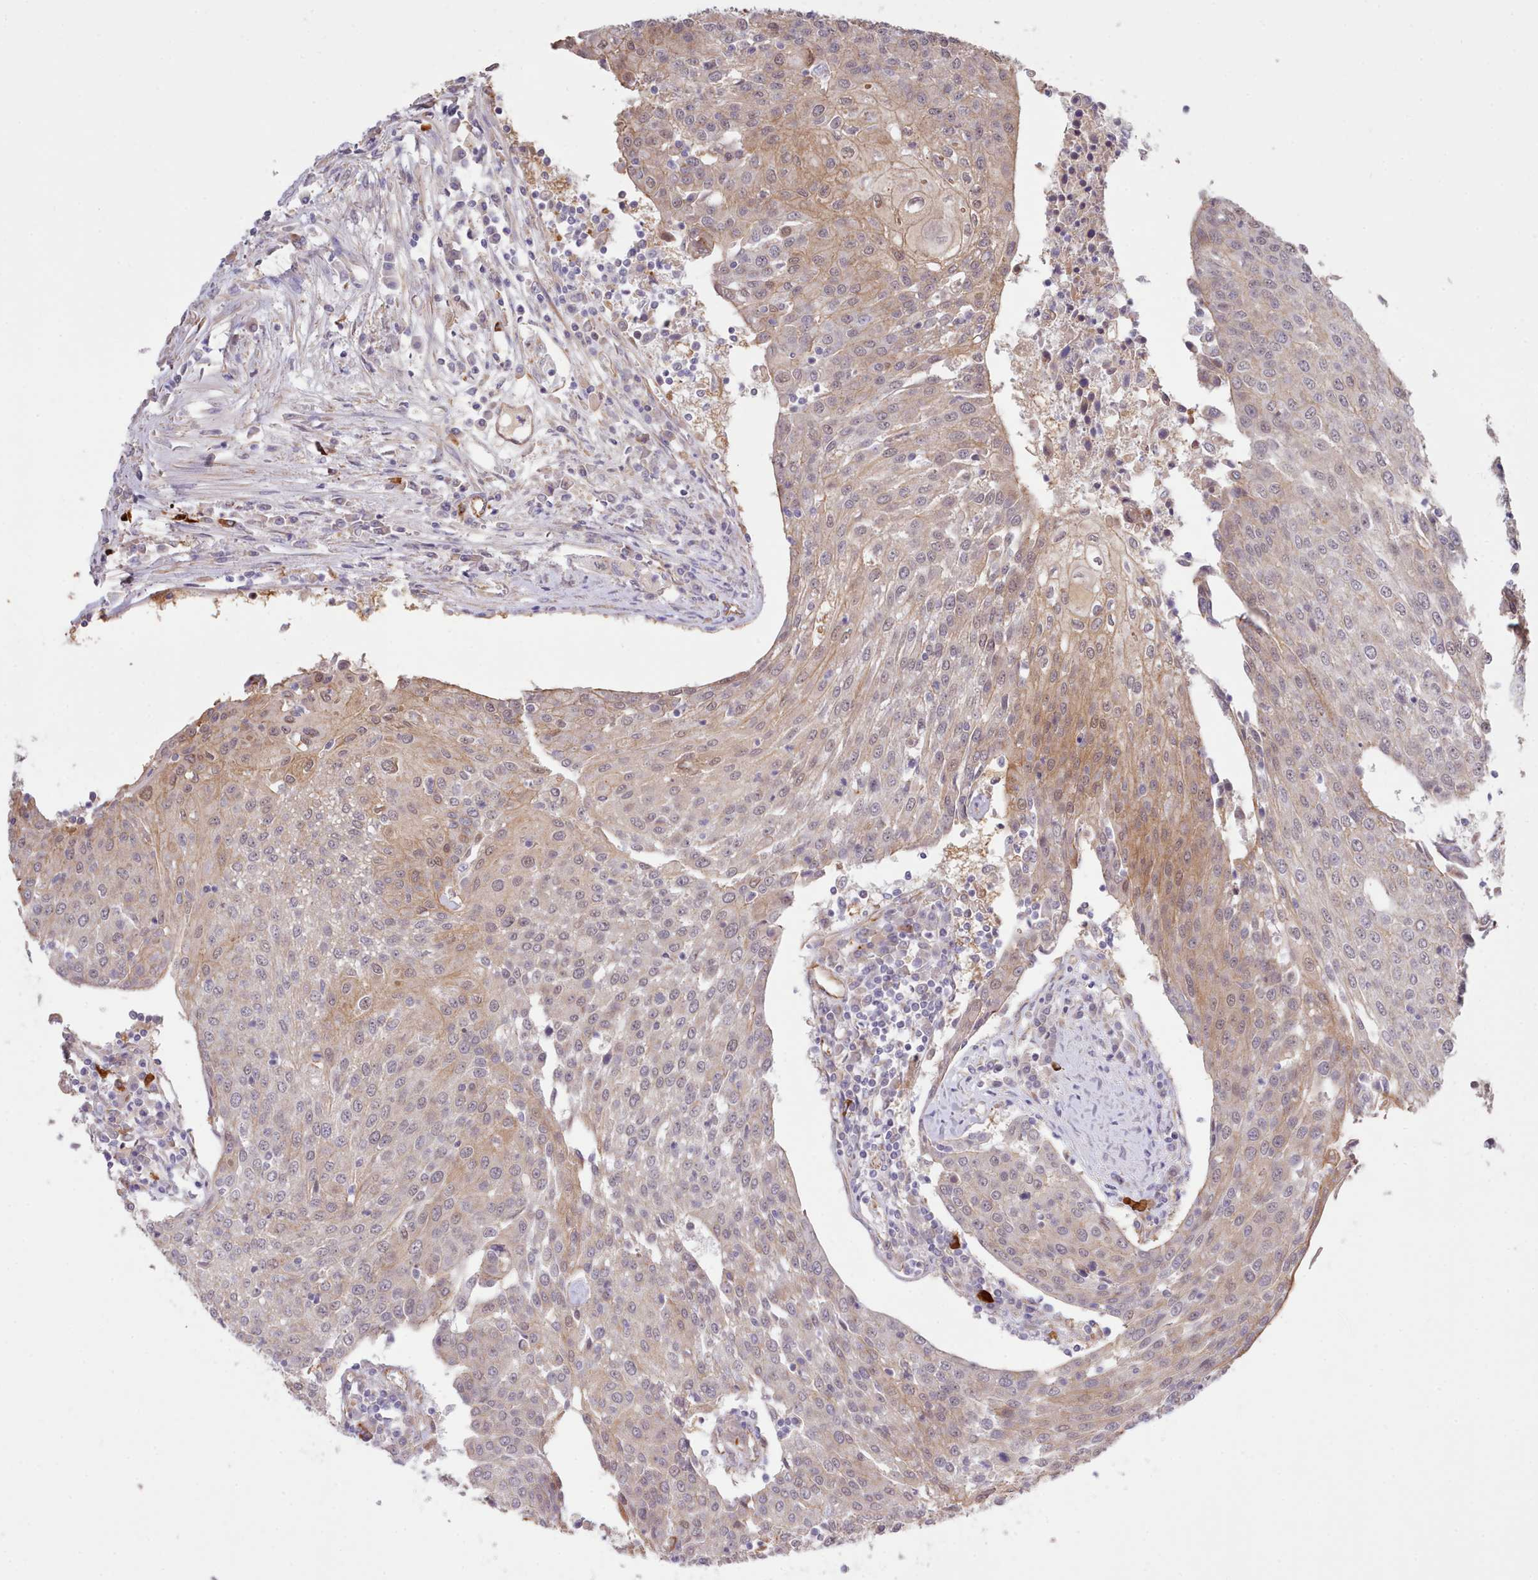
{"staining": {"intensity": "moderate", "quantity": "25%-75%", "location": "cytoplasmic/membranous"}, "tissue": "urothelial cancer", "cell_type": "Tumor cells", "image_type": "cancer", "snomed": [{"axis": "morphology", "description": "Urothelial carcinoma, High grade"}, {"axis": "topography", "description": "Urinary bladder"}], "caption": "Immunohistochemistry (IHC) (DAB (3,3'-diaminobenzidine)) staining of human high-grade urothelial carcinoma displays moderate cytoplasmic/membranous protein positivity in approximately 25%-75% of tumor cells.", "gene": "ZC3H13", "patient": {"sex": "female", "age": 85}}